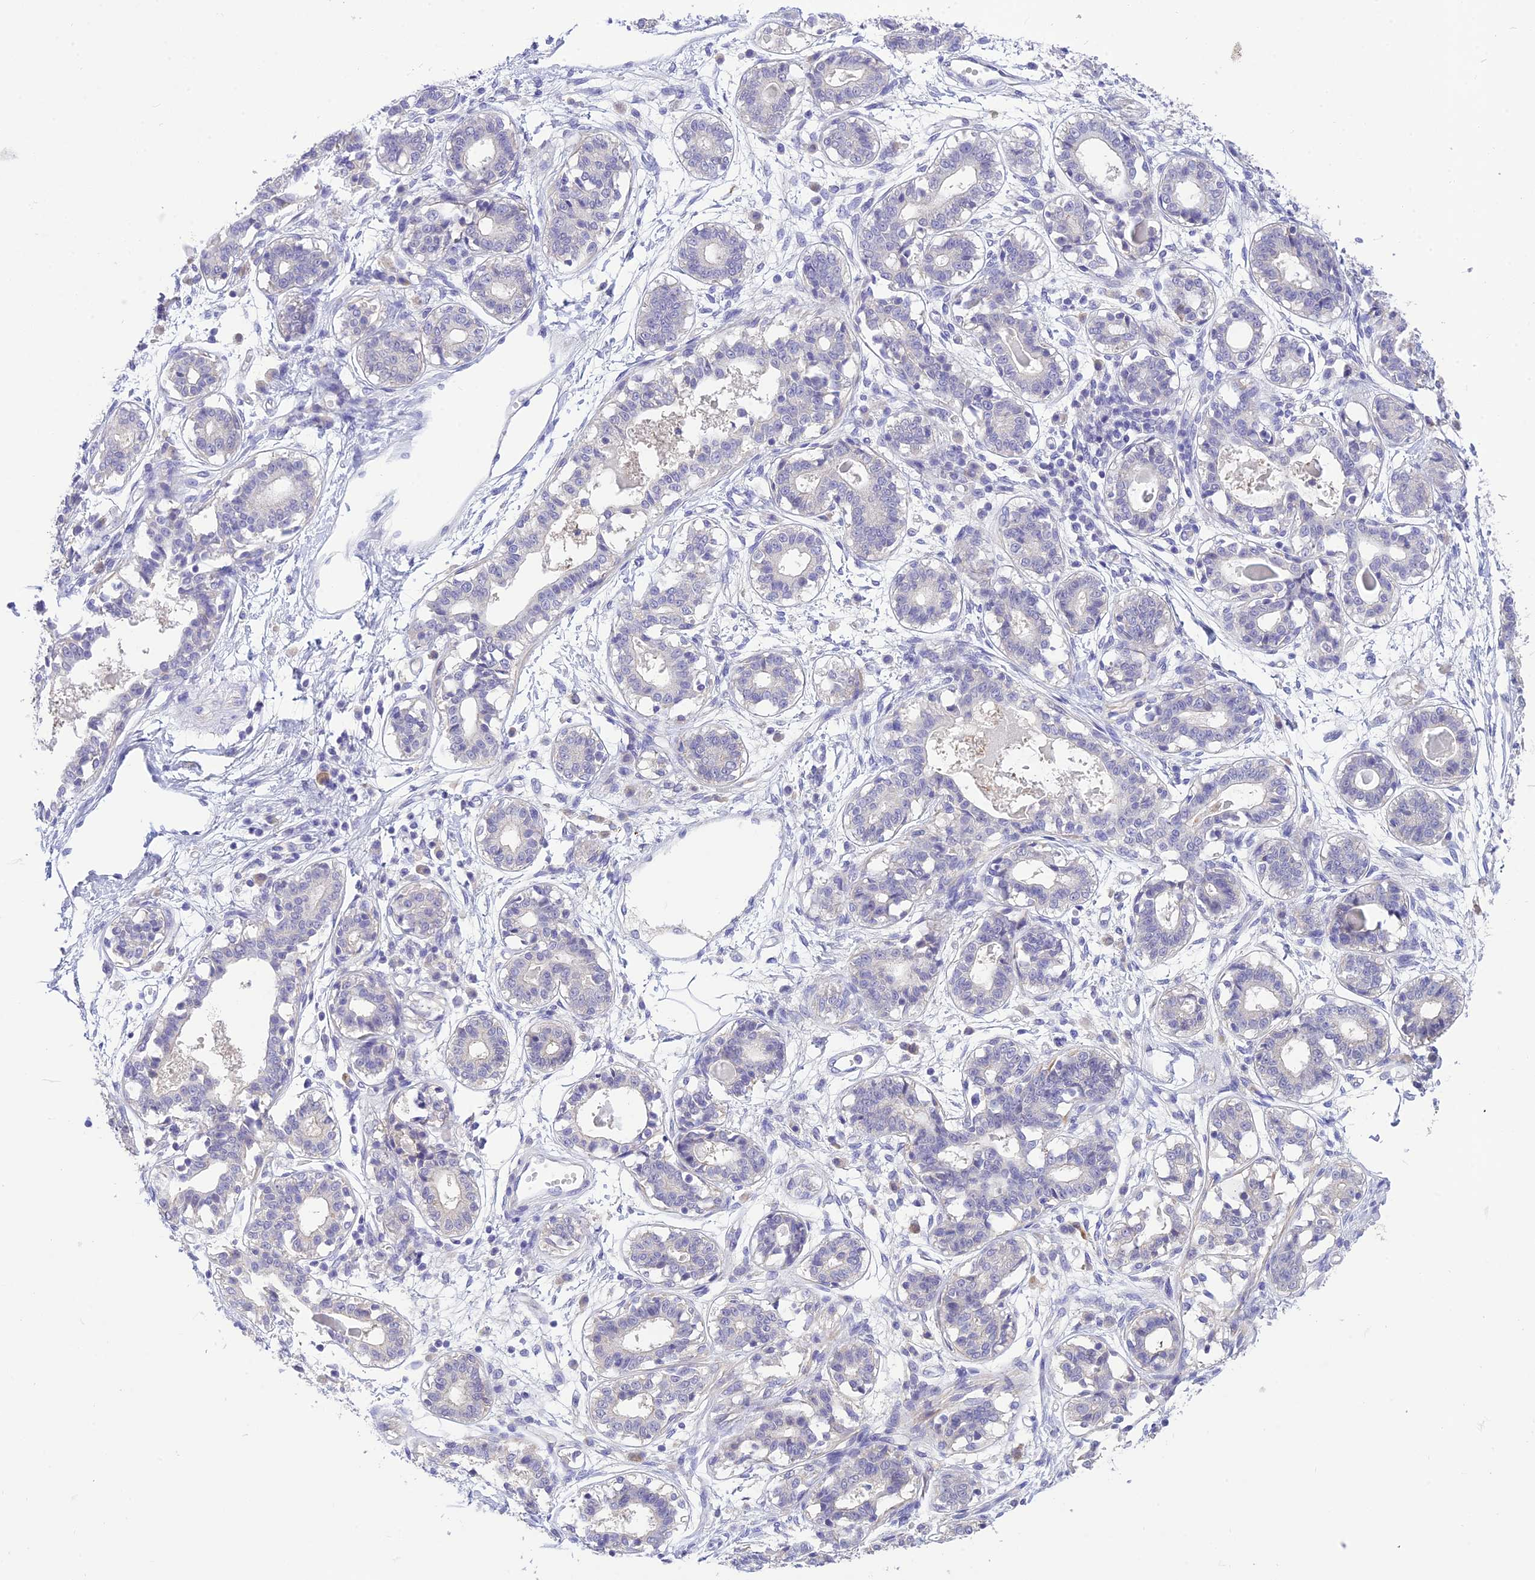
{"staining": {"intensity": "negative", "quantity": "none", "location": "none"}, "tissue": "breast", "cell_type": "Adipocytes", "image_type": "normal", "snomed": [{"axis": "morphology", "description": "Normal tissue, NOS"}, {"axis": "topography", "description": "Breast"}], "caption": "DAB immunohistochemical staining of benign human breast shows no significant expression in adipocytes.", "gene": "XPO7", "patient": {"sex": "female", "age": 45}}